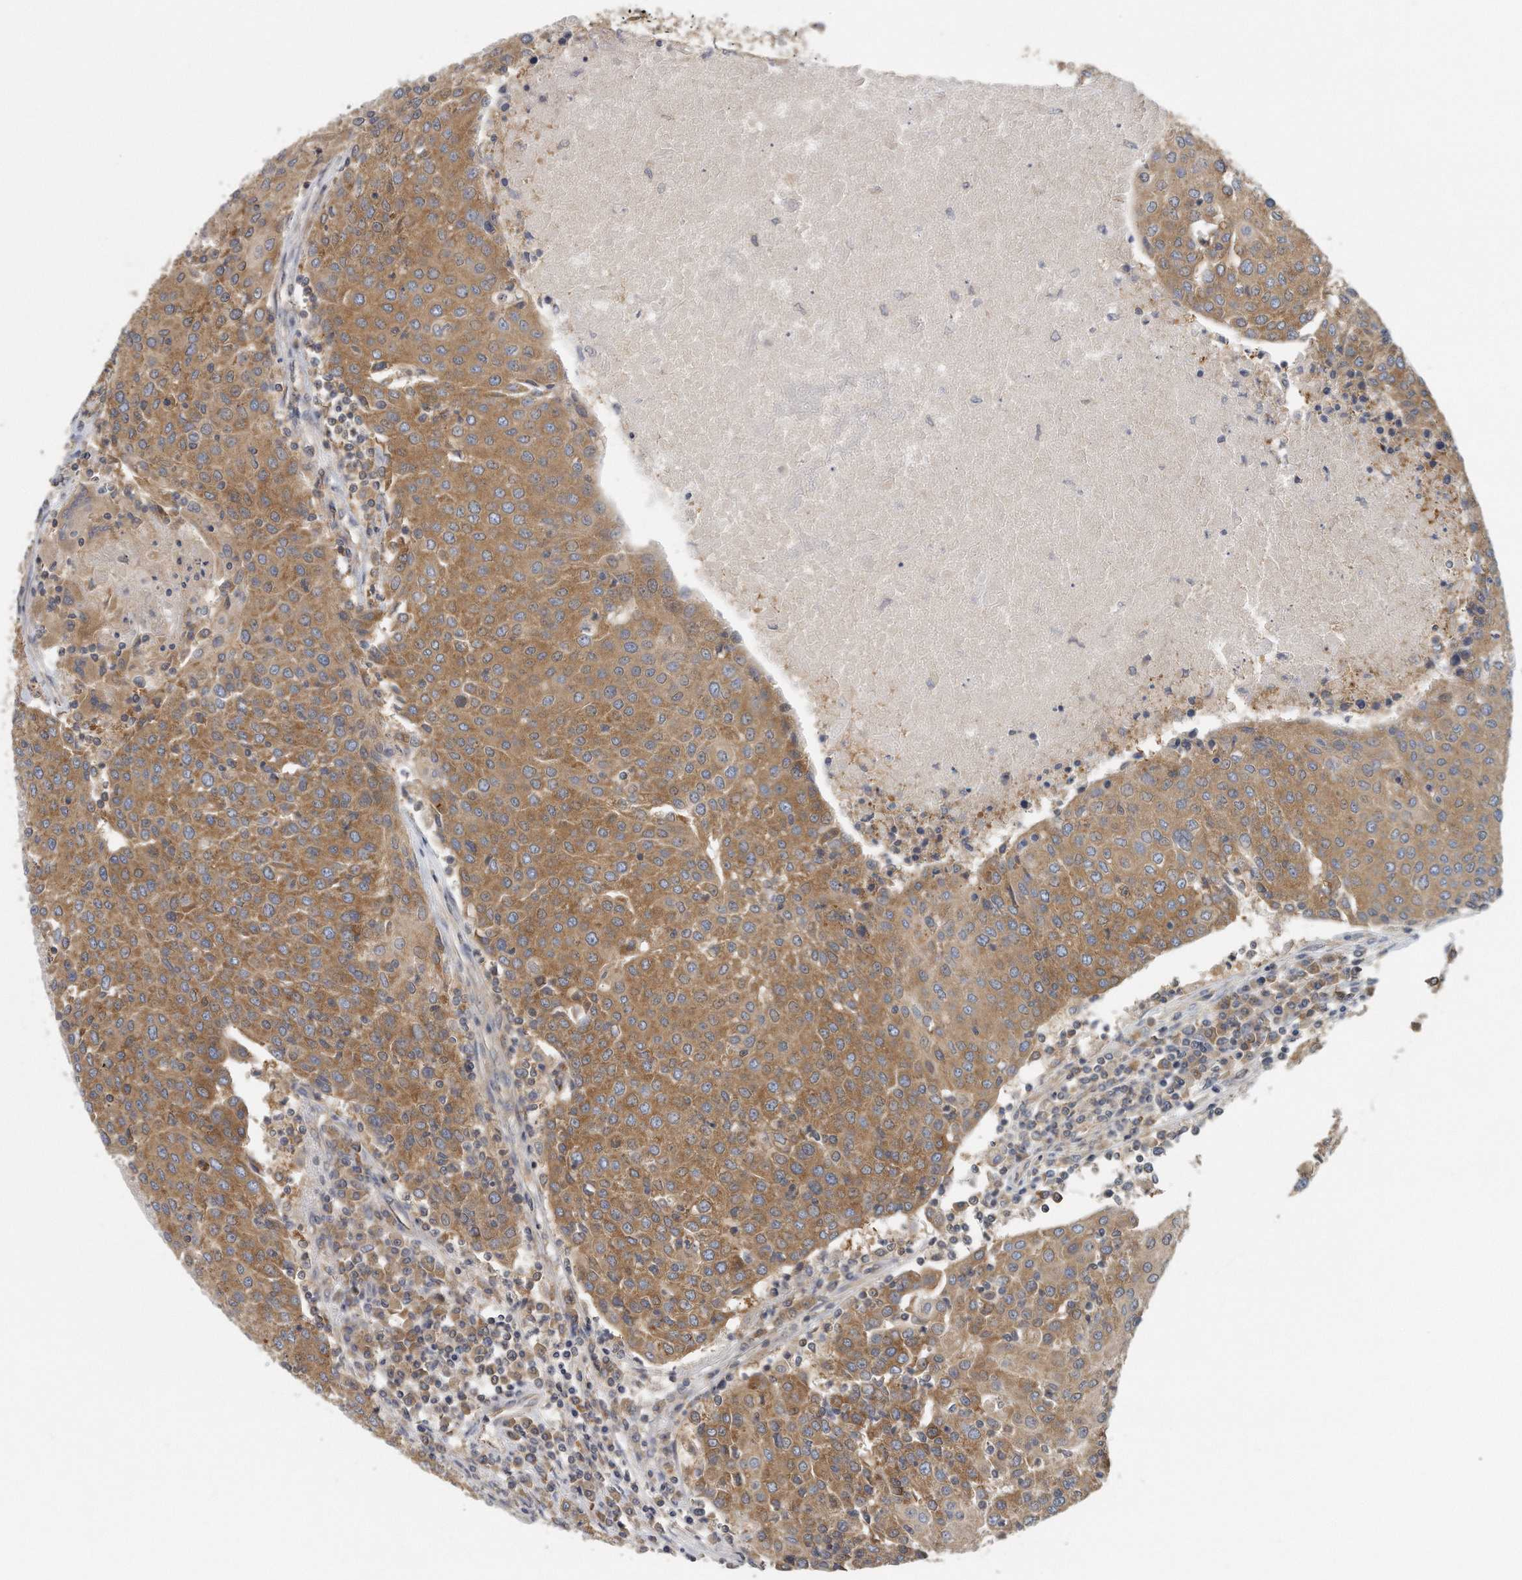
{"staining": {"intensity": "moderate", "quantity": ">75%", "location": "cytoplasmic/membranous"}, "tissue": "urothelial cancer", "cell_type": "Tumor cells", "image_type": "cancer", "snomed": [{"axis": "morphology", "description": "Urothelial carcinoma, High grade"}, {"axis": "topography", "description": "Urinary bladder"}], "caption": "A photomicrograph showing moderate cytoplasmic/membranous staining in about >75% of tumor cells in urothelial carcinoma (high-grade), as visualized by brown immunohistochemical staining.", "gene": "EIF3I", "patient": {"sex": "female", "age": 85}}